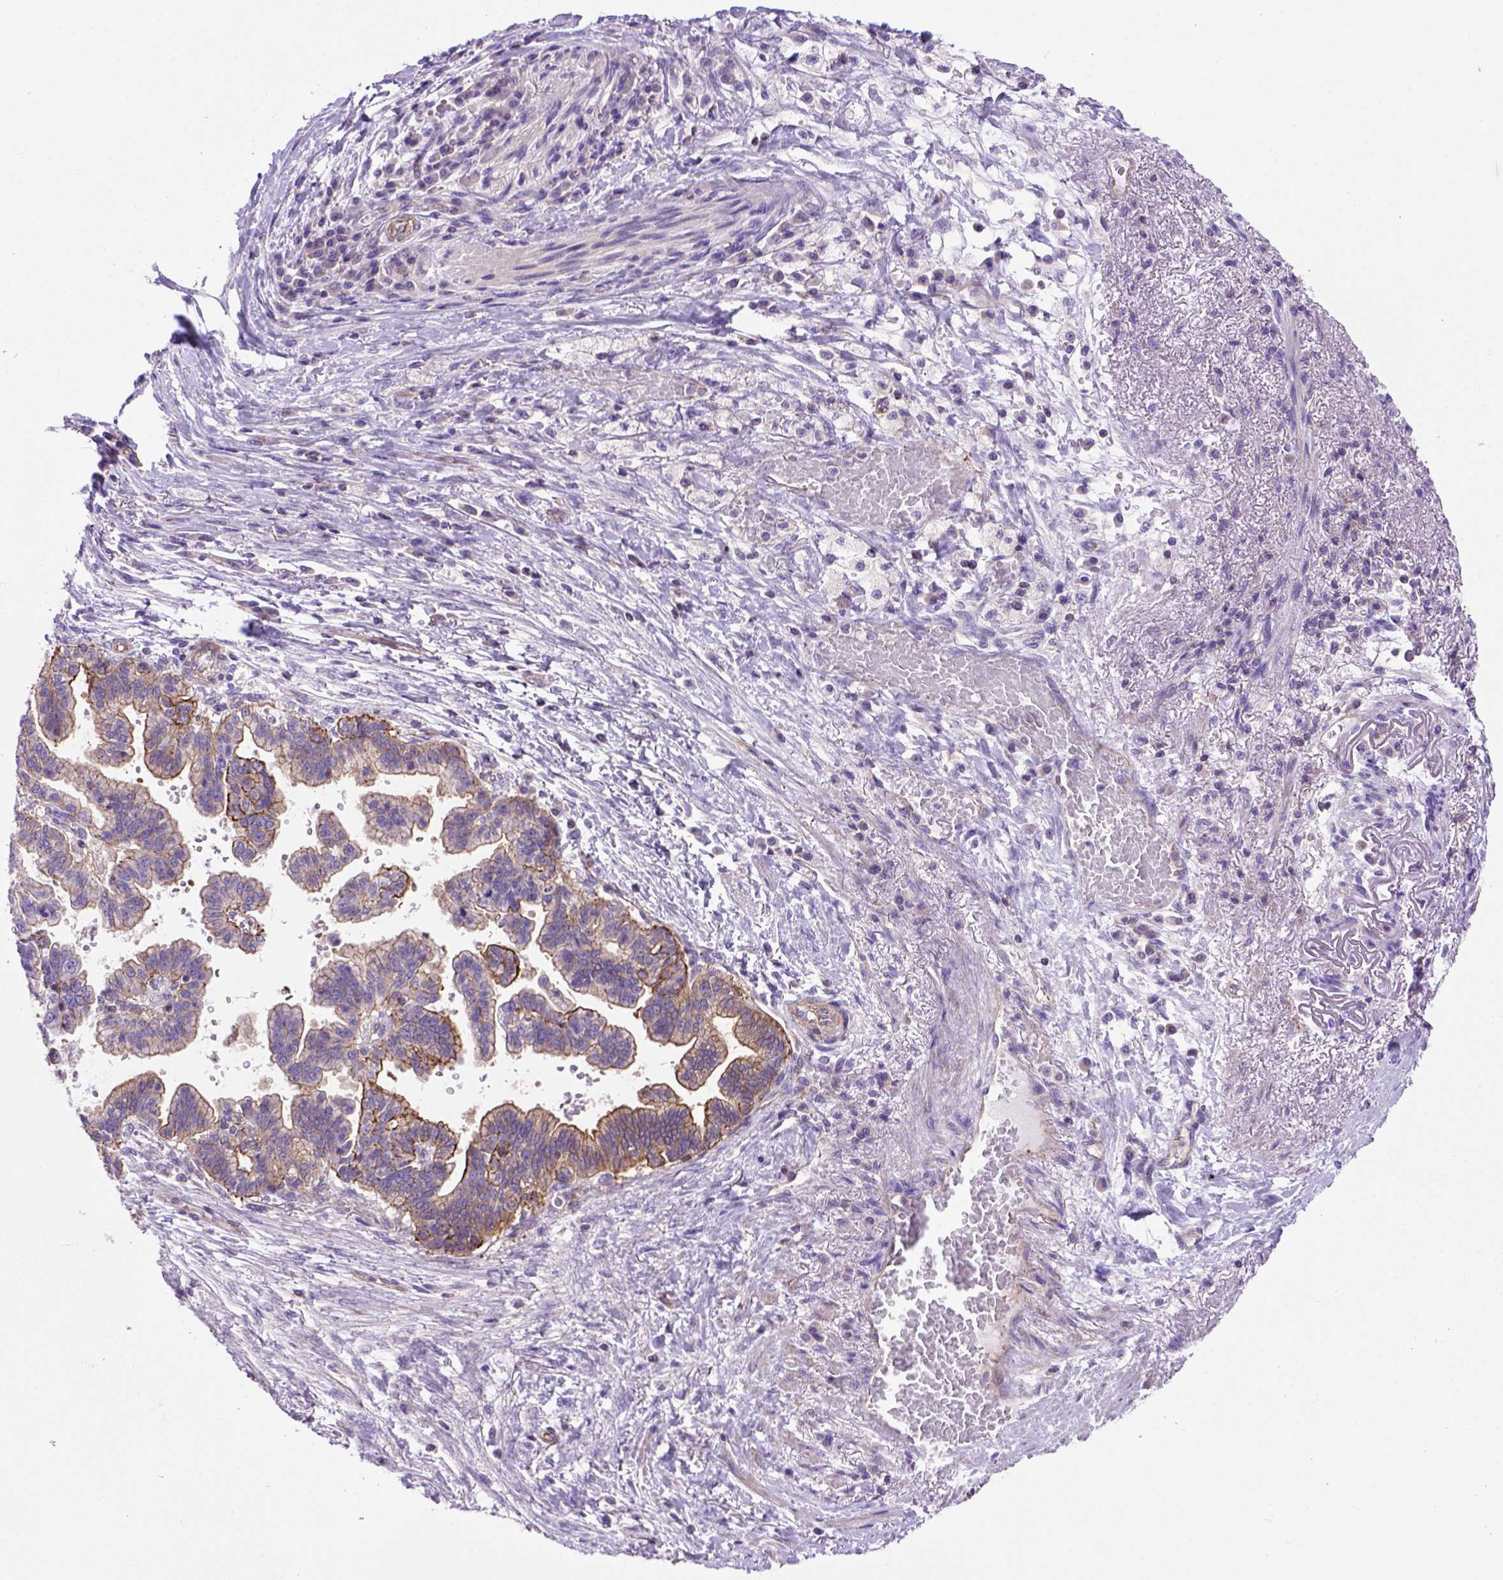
{"staining": {"intensity": "strong", "quantity": ">75%", "location": "cytoplasmic/membranous"}, "tissue": "stomach cancer", "cell_type": "Tumor cells", "image_type": "cancer", "snomed": [{"axis": "morphology", "description": "Adenocarcinoma, NOS"}, {"axis": "topography", "description": "Stomach"}], "caption": "Immunohistochemistry (IHC) histopathology image of human stomach cancer (adenocarcinoma) stained for a protein (brown), which shows high levels of strong cytoplasmic/membranous staining in about >75% of tumor cells.", "gene": "PEX12", "patient": {"sex": "male", "age": 83}}